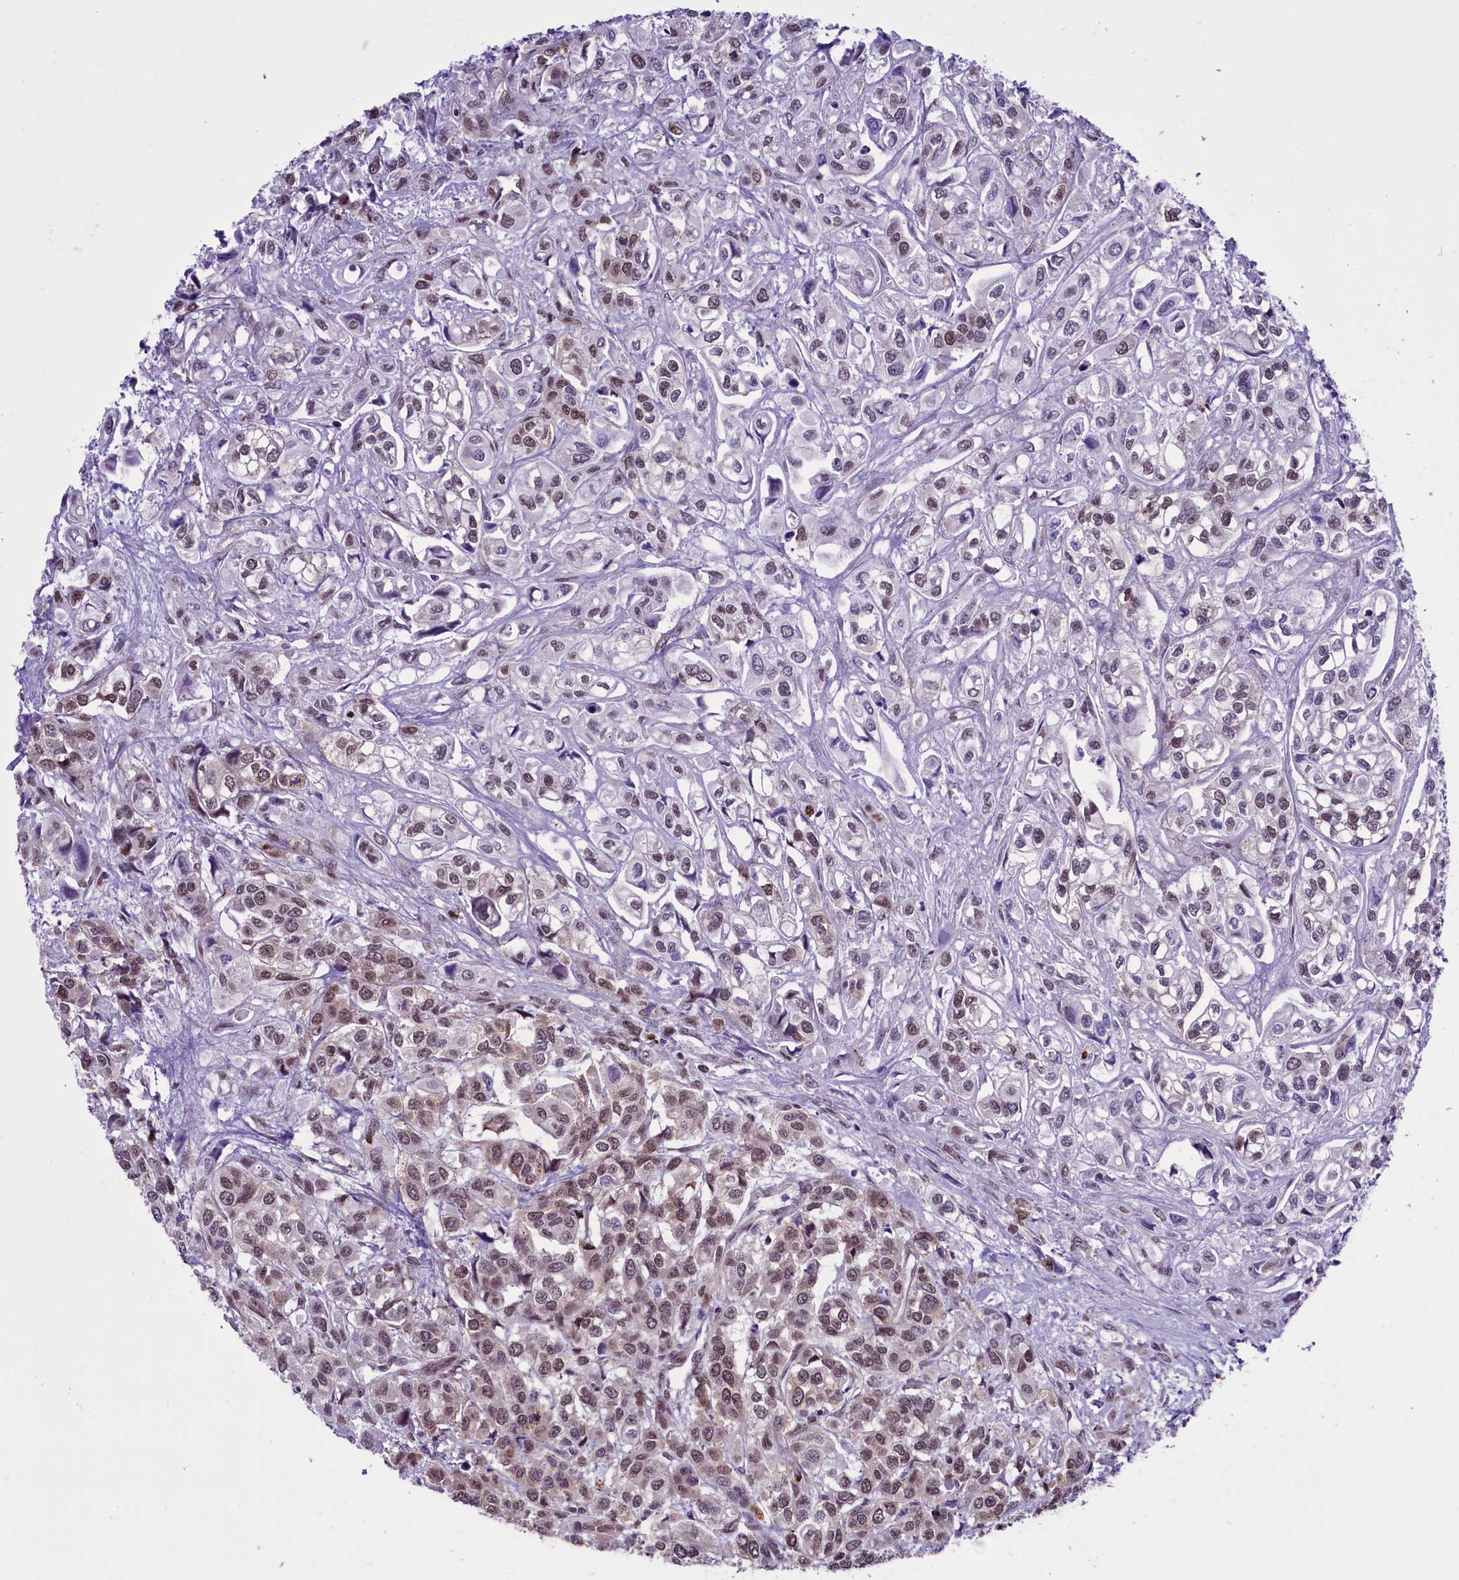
{"staining": {"intensity": "moderate", "quantity": "25%-75%", "location": "nuclear"}, "tissue": "urothelial cancer", "cell_type": "Tumor cells", "image_type": "cancer", "snomed": [{"axis": "morphology", "description": "Urothelial carcinoma, High grade"}, {"axis": "topography", "description": "Urinary bladder"}], "caption": "This photomicrograph reveals high-grade urothelial carcinoma stained with immunohistochemistry to label a protein in brown. The nuclear of tumor cells show moderate positivity for the protein. Nuclei are counter-stained blue.", "gene": "RPS6KB1", "patient": {"sex": "male", "age": 67}}